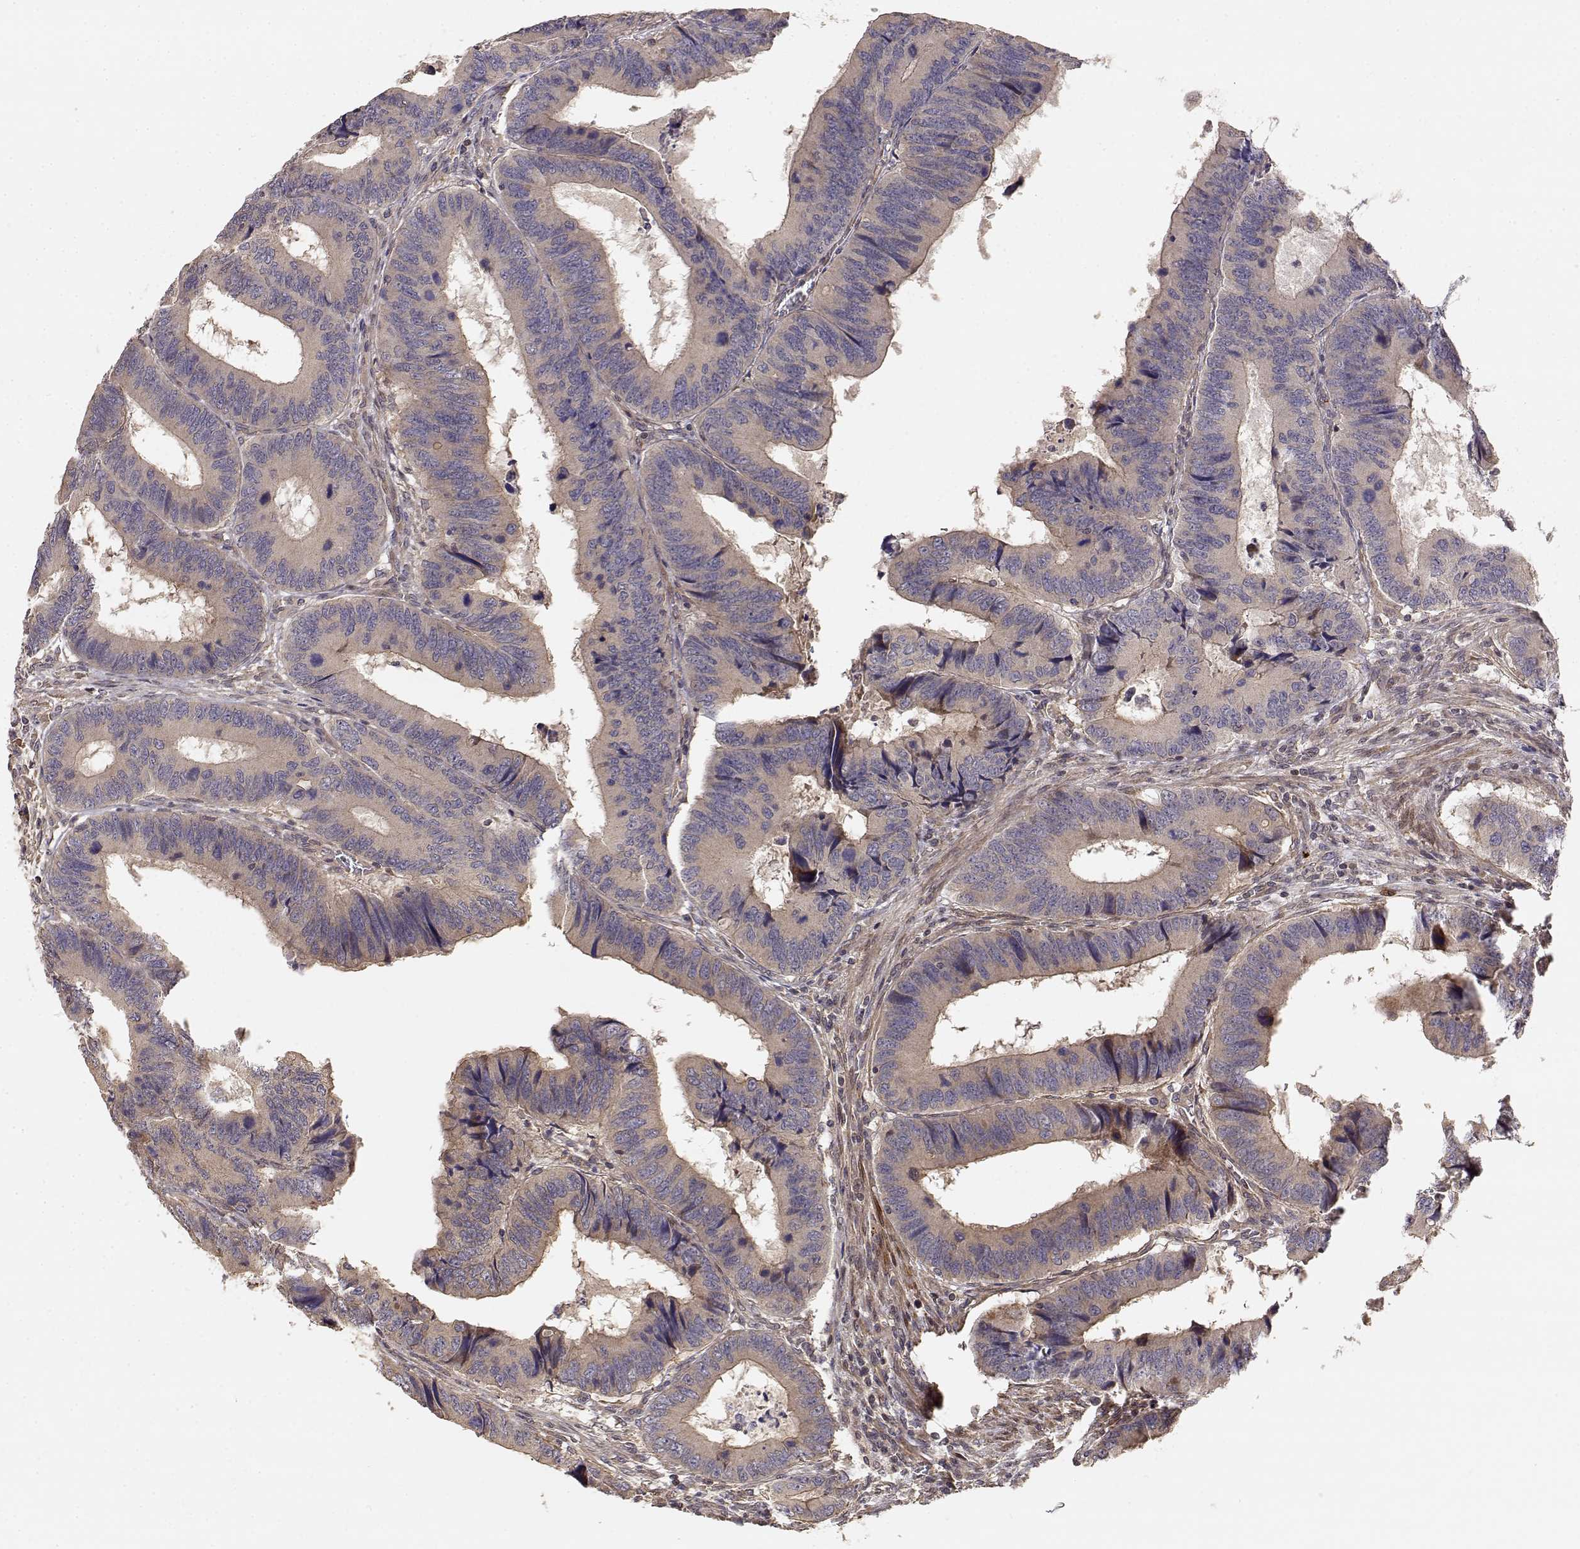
{"staining": {"intensity": "weak", "quantity": ">75%", "location": "cytoplasmic/membranous"}, "tissue": "colorectal cancer", "cell_type": "Tumor cells", "image_type": "cancer", "snomed": [{"axis": "morphology", "description": "Adenocarcinoma, NOS"}, {"axis": "topography", "description": "Colon"}], "caption": "This photomicrograph demonstrates immunohistochemistry (IHC) staining of adenocarcinoma (colorectal), with low weak cytoplasmic/membranous positivity in approximately >75% of tumor cells.", "gene": "PICK1", "patient": {"sex": "male", "age": 53}}